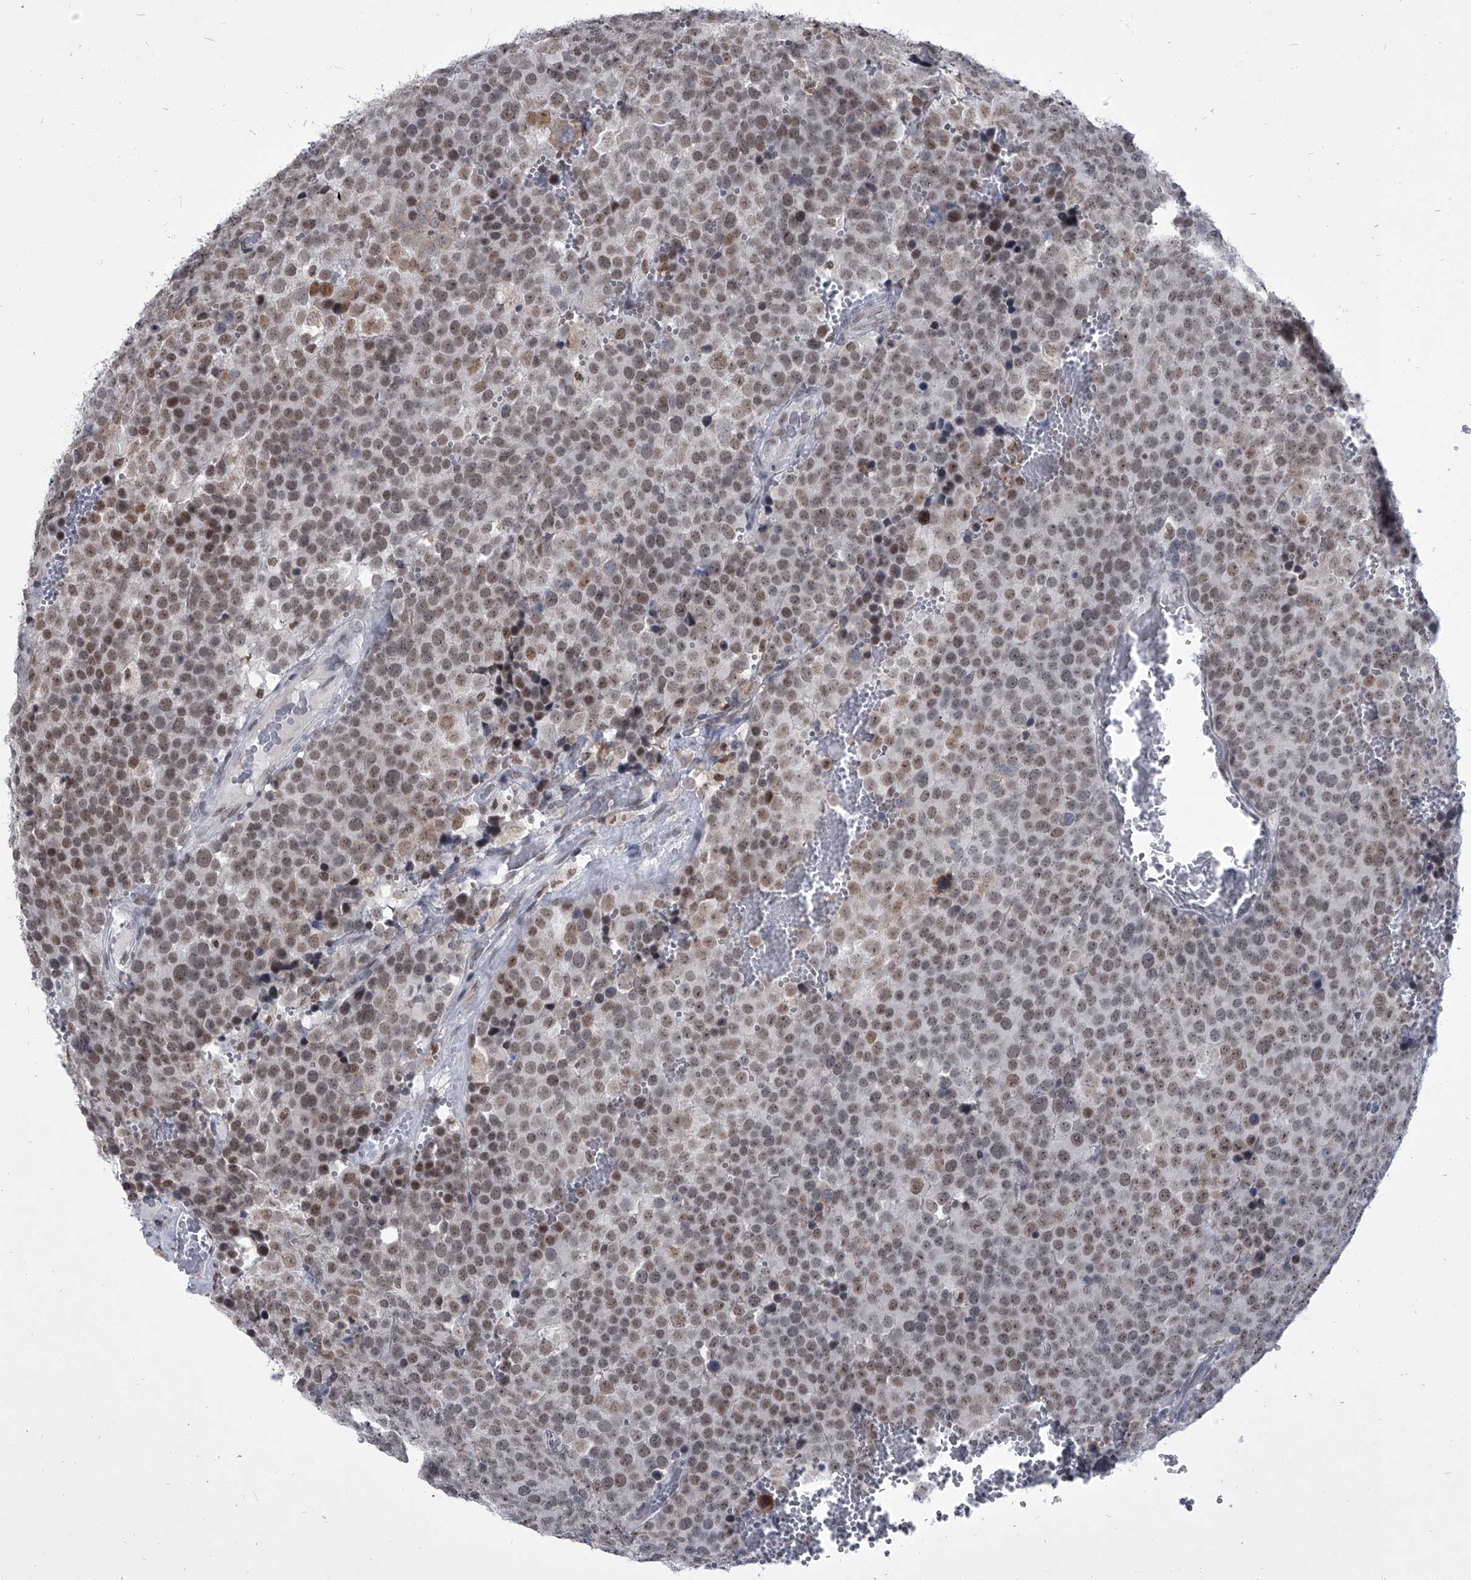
{"staining": {"intensity": "moderate", "quantity": "25%-75%", "location": "nuclear"}, "tissue": "testis cancer", "cell_type": "Tumor cells", "image_type": "cancer", "snomed": [{"axis": "morphology", "description": "Seminoma, NOS"}, {"axis": "topography", "description": "Testis"}], "caption": "Immunohistochemistry photomicrograph of neoplastic tissue: human testis cancer stained using immunohistochemistry (IHC) displays medium levels of moderate protein expression localized specifically in the nuclear of tumor cells, appearing as a nuclear brown color.", "gene": "PPIL4", "patient": {"sex": "male", "age": 71}}